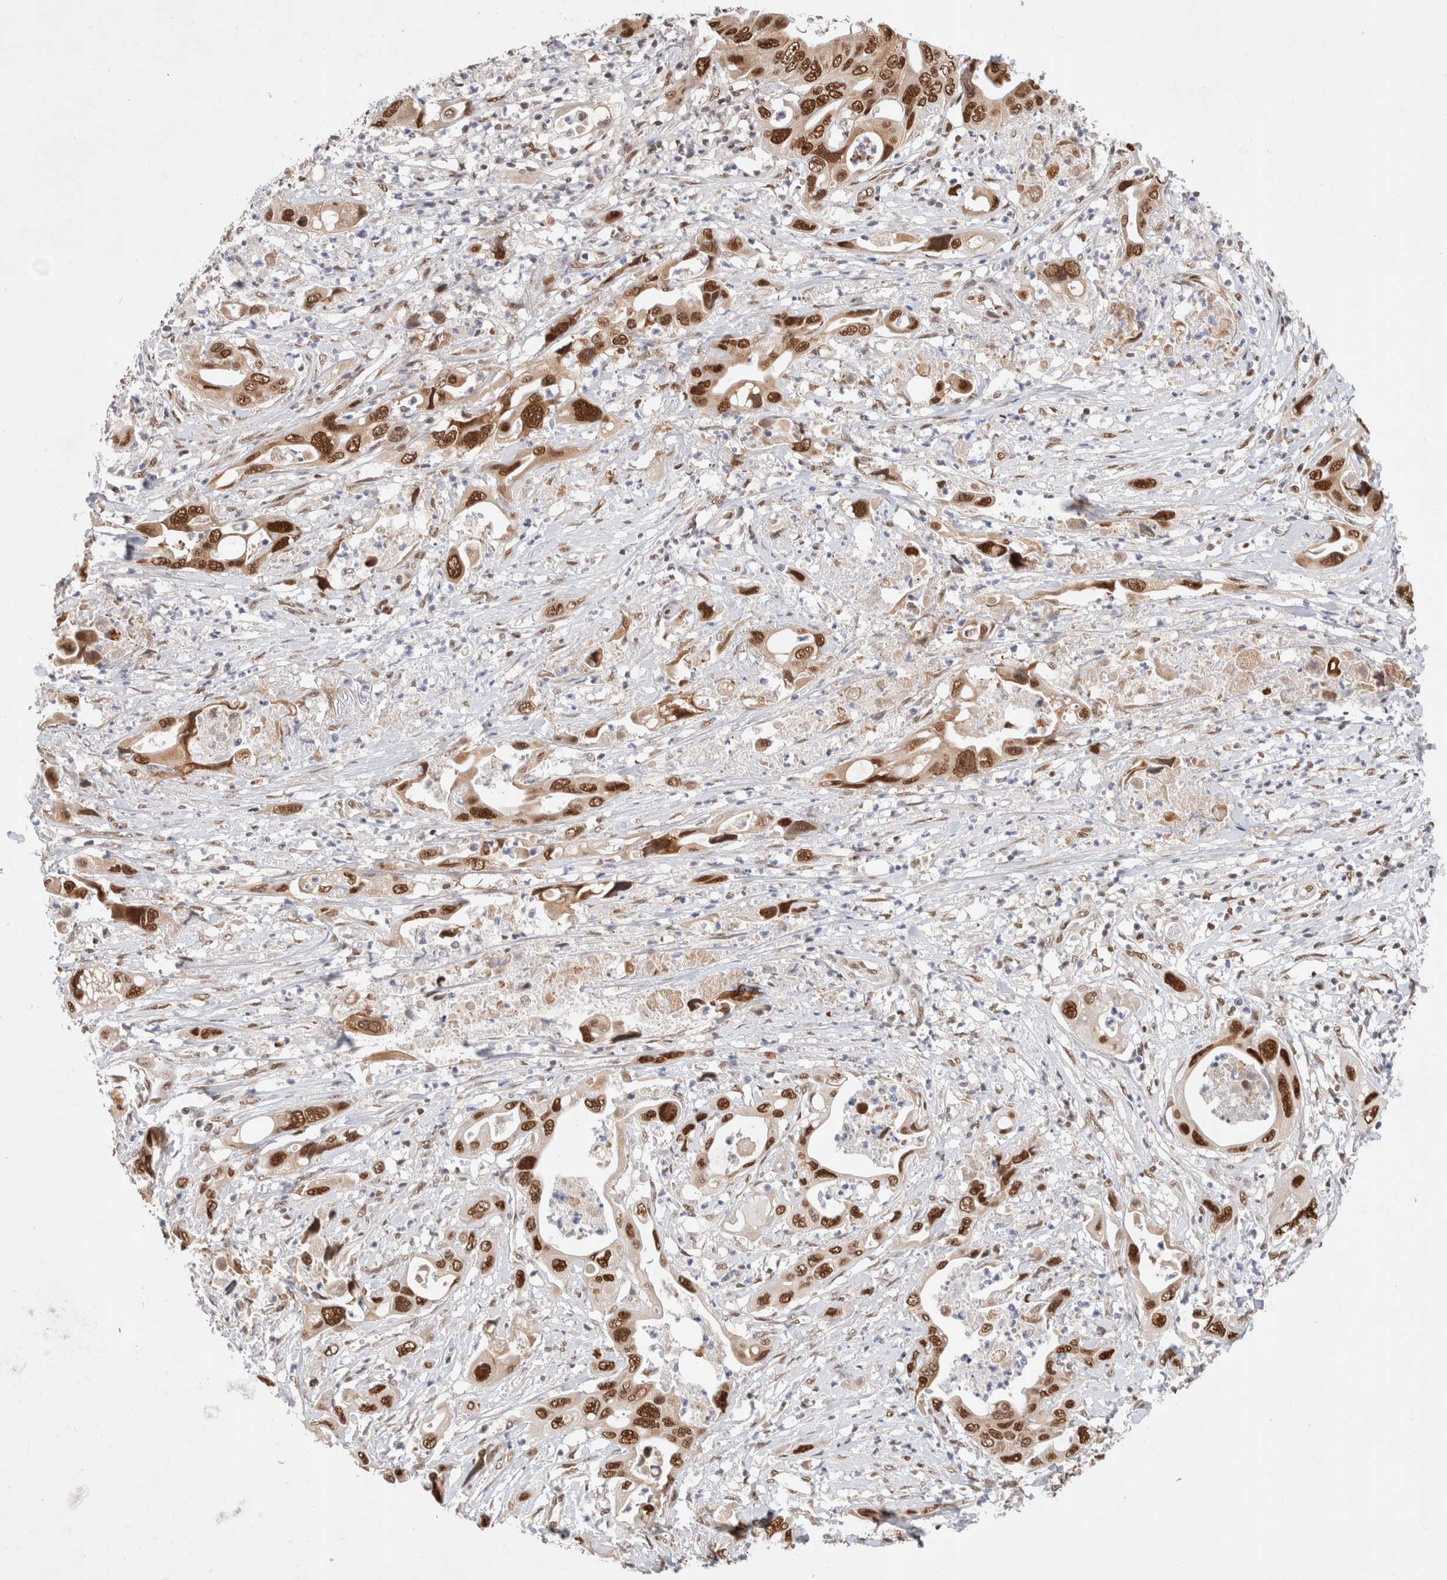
{"staining": {"intensity": "strong", "quantity": ">75%", "location": "nuclear"}, "tissue": "pancreatic cancer", "cell_type": "Tumor cells", "image_type": "cancer", "snomed": [{"axis": "morphology", "description": "Adenocarcinoma, NOS"}, {"axis": "topography", "description": "Pancreas"}], "caption": "Strong nuclear protein positivity is seen in about >75% of tumor cells in pancreatic cancer.", "gene": "GTF2I", "patient": {"sex": "male", "age": 66}}